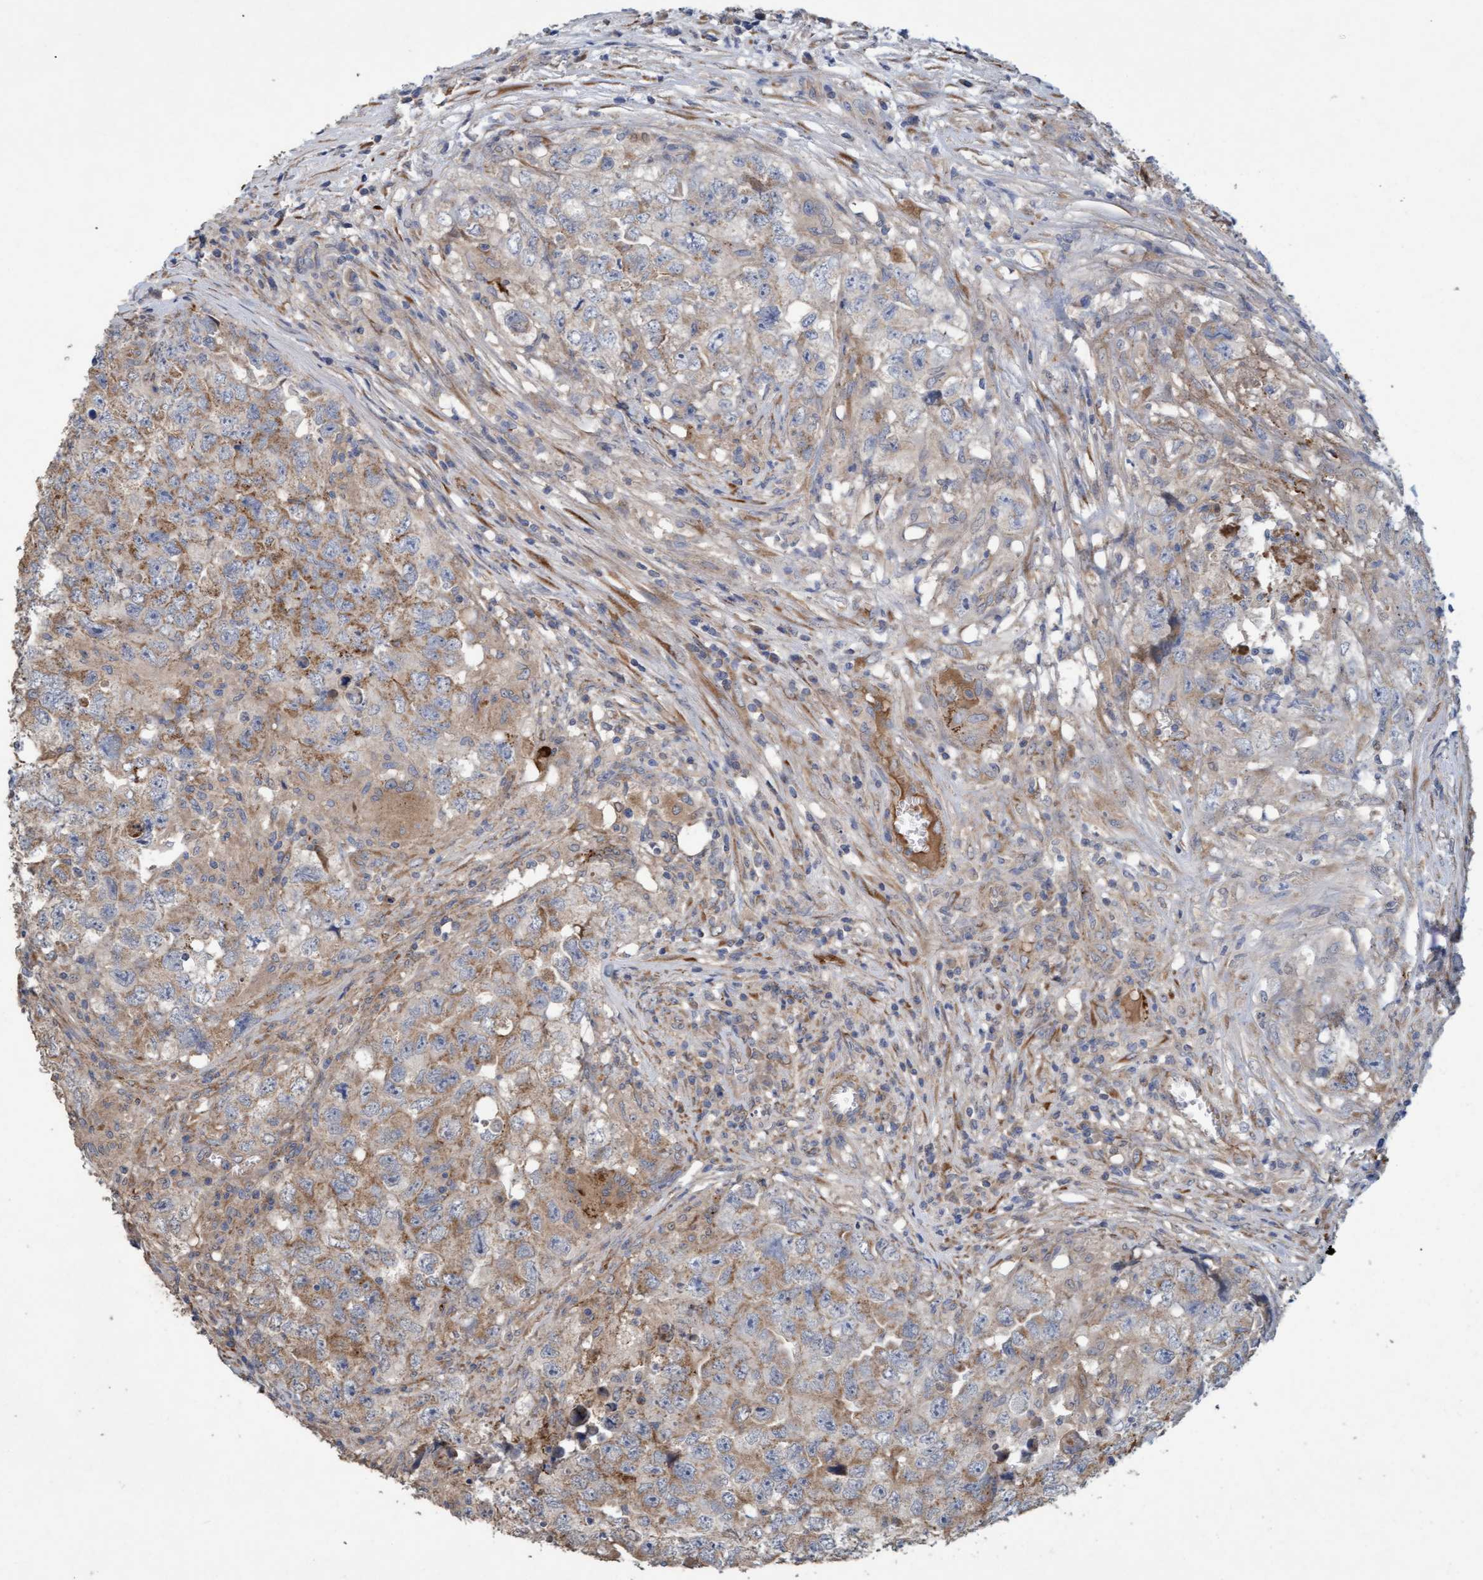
{"staining": {"intensity": "weak", "quantity": "25%-75%", "location": "cytoplasmic/membranous"}, "tissue": "testis cancer", "cell_type": "Tumor cells", "image_type": "cancer", "snomed": [{"axis": "morphology", "description": "Seminoma, NOS"}, {"axis": "morphology", "description": "Carcinoma, Embryonal, NOS"}, {"axis": "topography", "description": "Testis"}], "caption": "High-power microscopy captured an immunohistochemistry micrograph of testis cancer (embryonal carcinoma), revealing weak cytoplasmic/membranous expression in approximately 25%-75% of tumor cells. Using DAB (3,3'-diaminobenzidine) (brown) and hematoxylin (blue) stains, captured at high magnification using brightfield microscopy.", "gene": "DDHD2", "patient": {"sex": "male", "age": 43}}